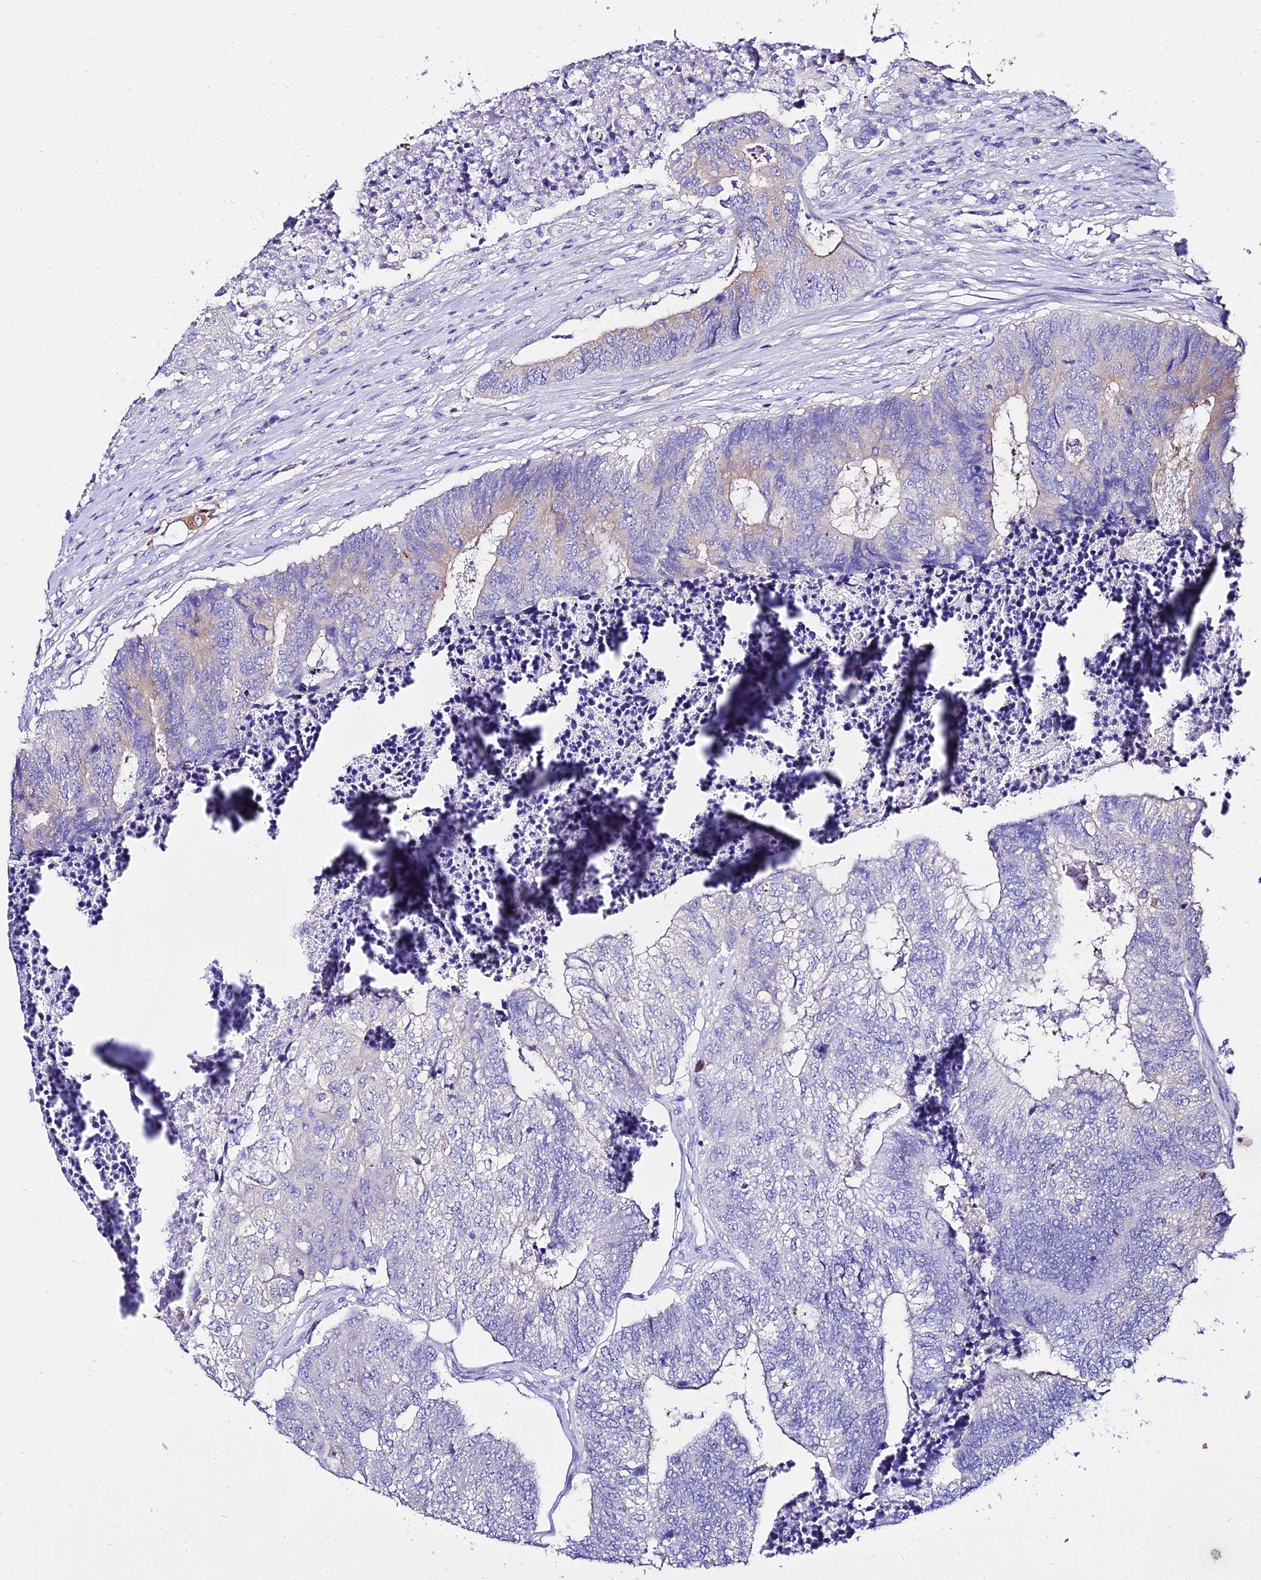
{"staining": {"intensity": "negative", "quantity": "none", "location": "none"}, "tissue": "colorectal cancer", "cell_type": "Tumor cells", "image_type": "cancer", "snomed": [{"axis": "morphology", "description": "Adenocarcinoma, NOS"}, {"axis": "topography", "description": "Colon"}], "caption": "Protein analysis of colorectal cancer reveals no significant positivity in tumor cells.", "gene": "TUBA3D", "patient": {"sex": "female", "age": 67}}